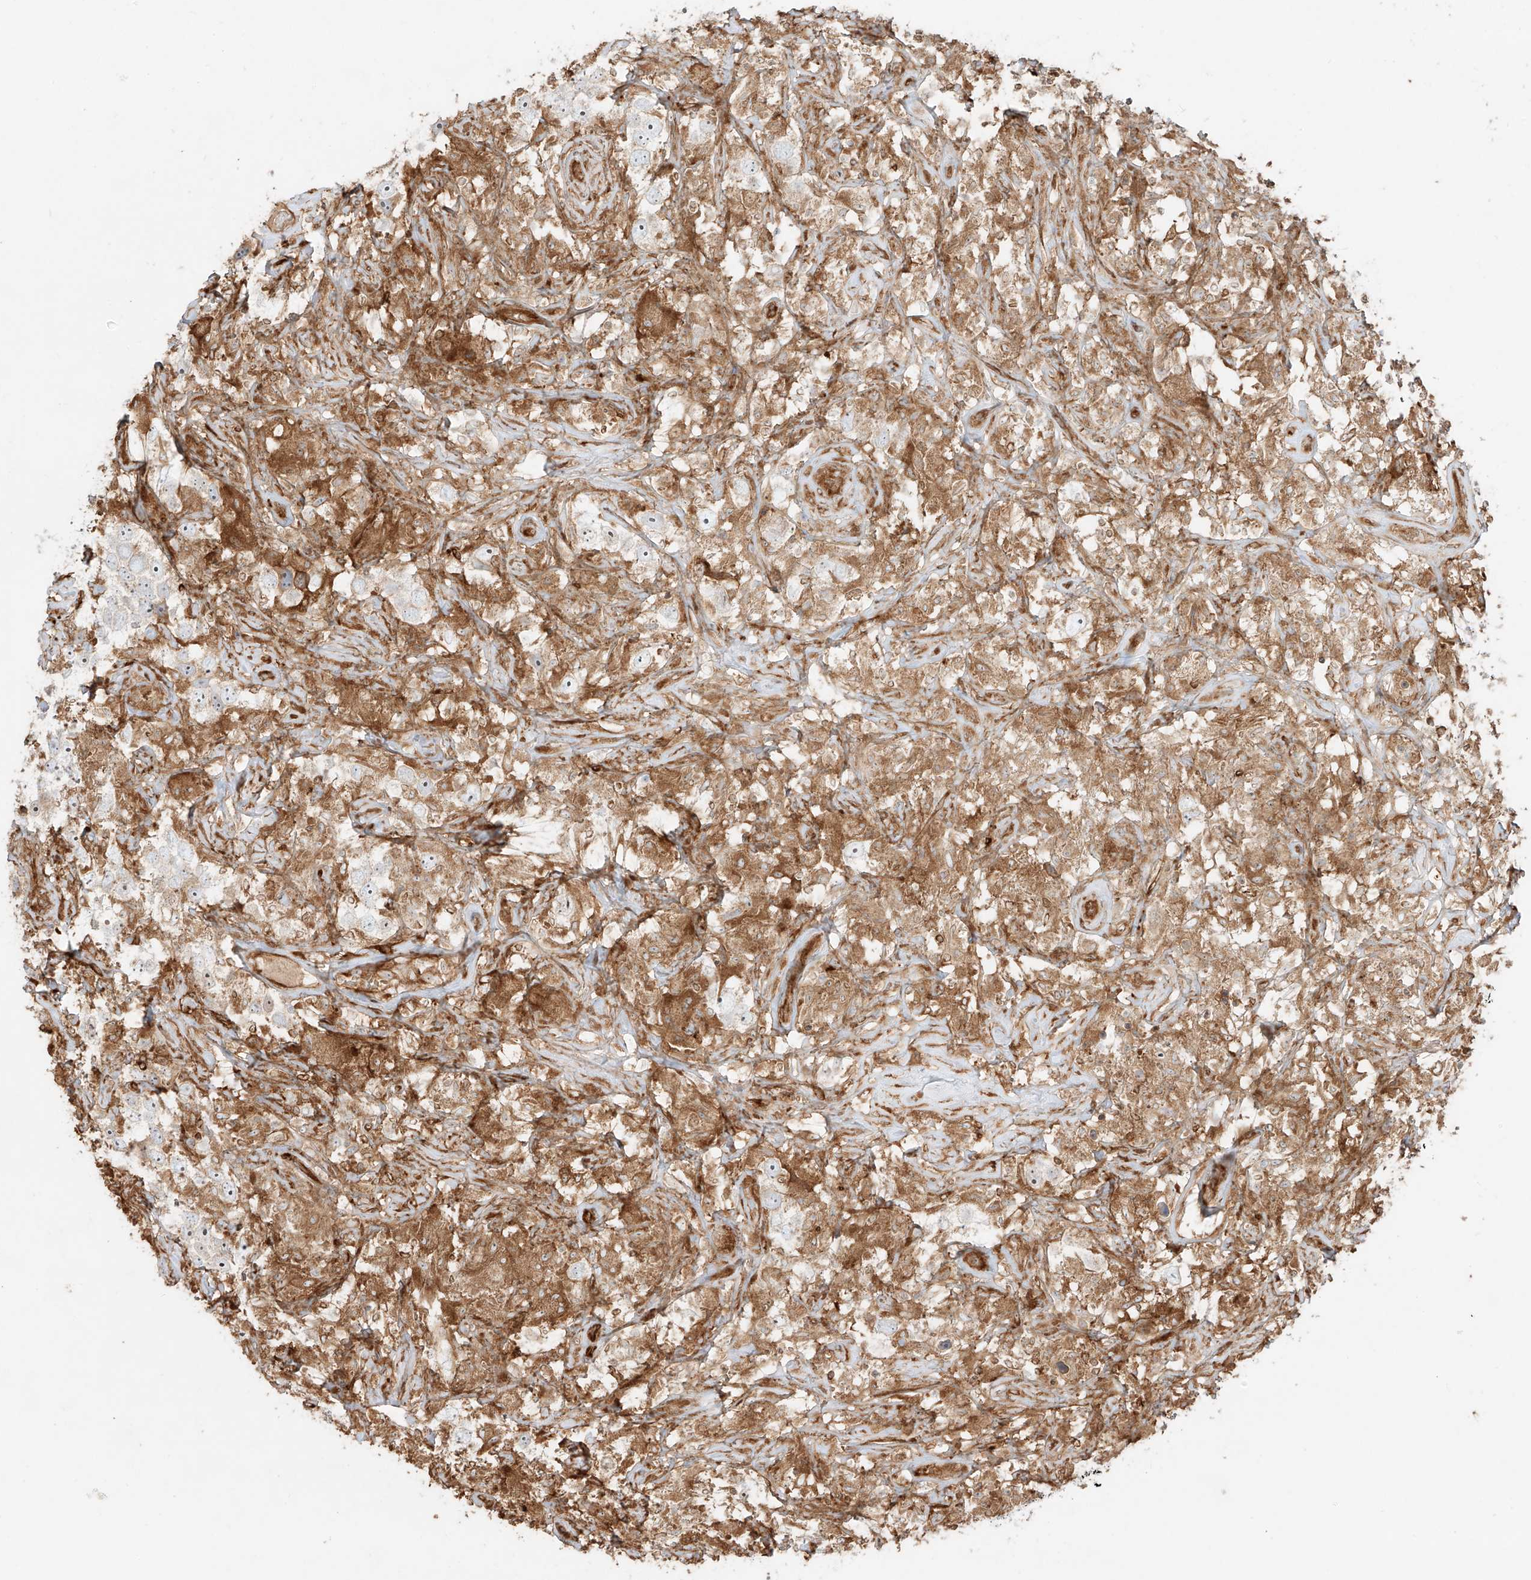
{"staining": {"intensity": "weak", "quantity": "25%-75%", "location": "cytoplasmic/membranous"}, "tissue": "testis cancer", "cell_type": "Tumor cells", "image_type": "cancer", "snomed": [{"axis": "morphology", "description": "Seminoma, NOS"}, {"axis": "topography", "description": "Testis"}], "caption": "Seminoma (testis) stained with a protein marker exhibits weak staining in tumor cells.", "gene": "SNX9", "patient": {"sex": "male", "age": 49}}